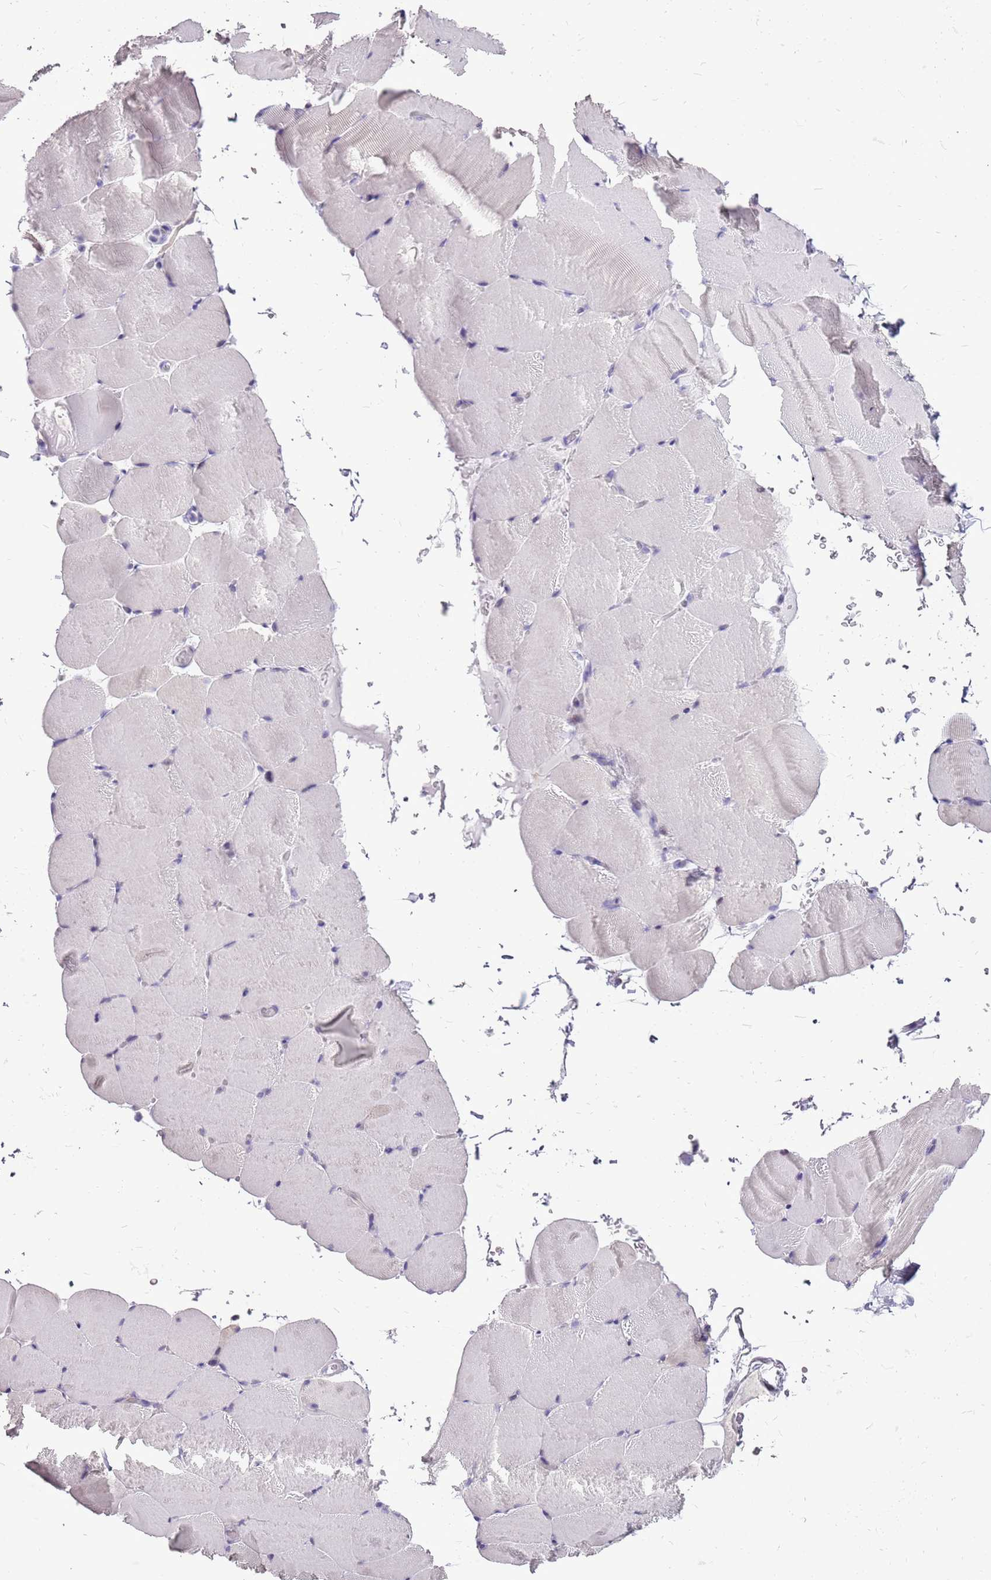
{"staining": {"intensity": "negative", "quantity": "none", "location": "none"}, "tissue": "skeletal muscle", "cell_type": "Myocytes", "image_type": "normal", "snomed": [{"axis": "morphology", "description": "Normal tissue, NOS"}, {"axis": "topography", "description": "Skeletal muscle"}, {"axis": "topography", "description": "Parathyroid gland"}], "caption": "Unremarkable skeletal muscle was stained to show a protein in brown. There is no significant expression in myocytes. Nuclei are stained in blue.", "gene": "ACSS3", "patient": {"sex": "female", "age": 37}}